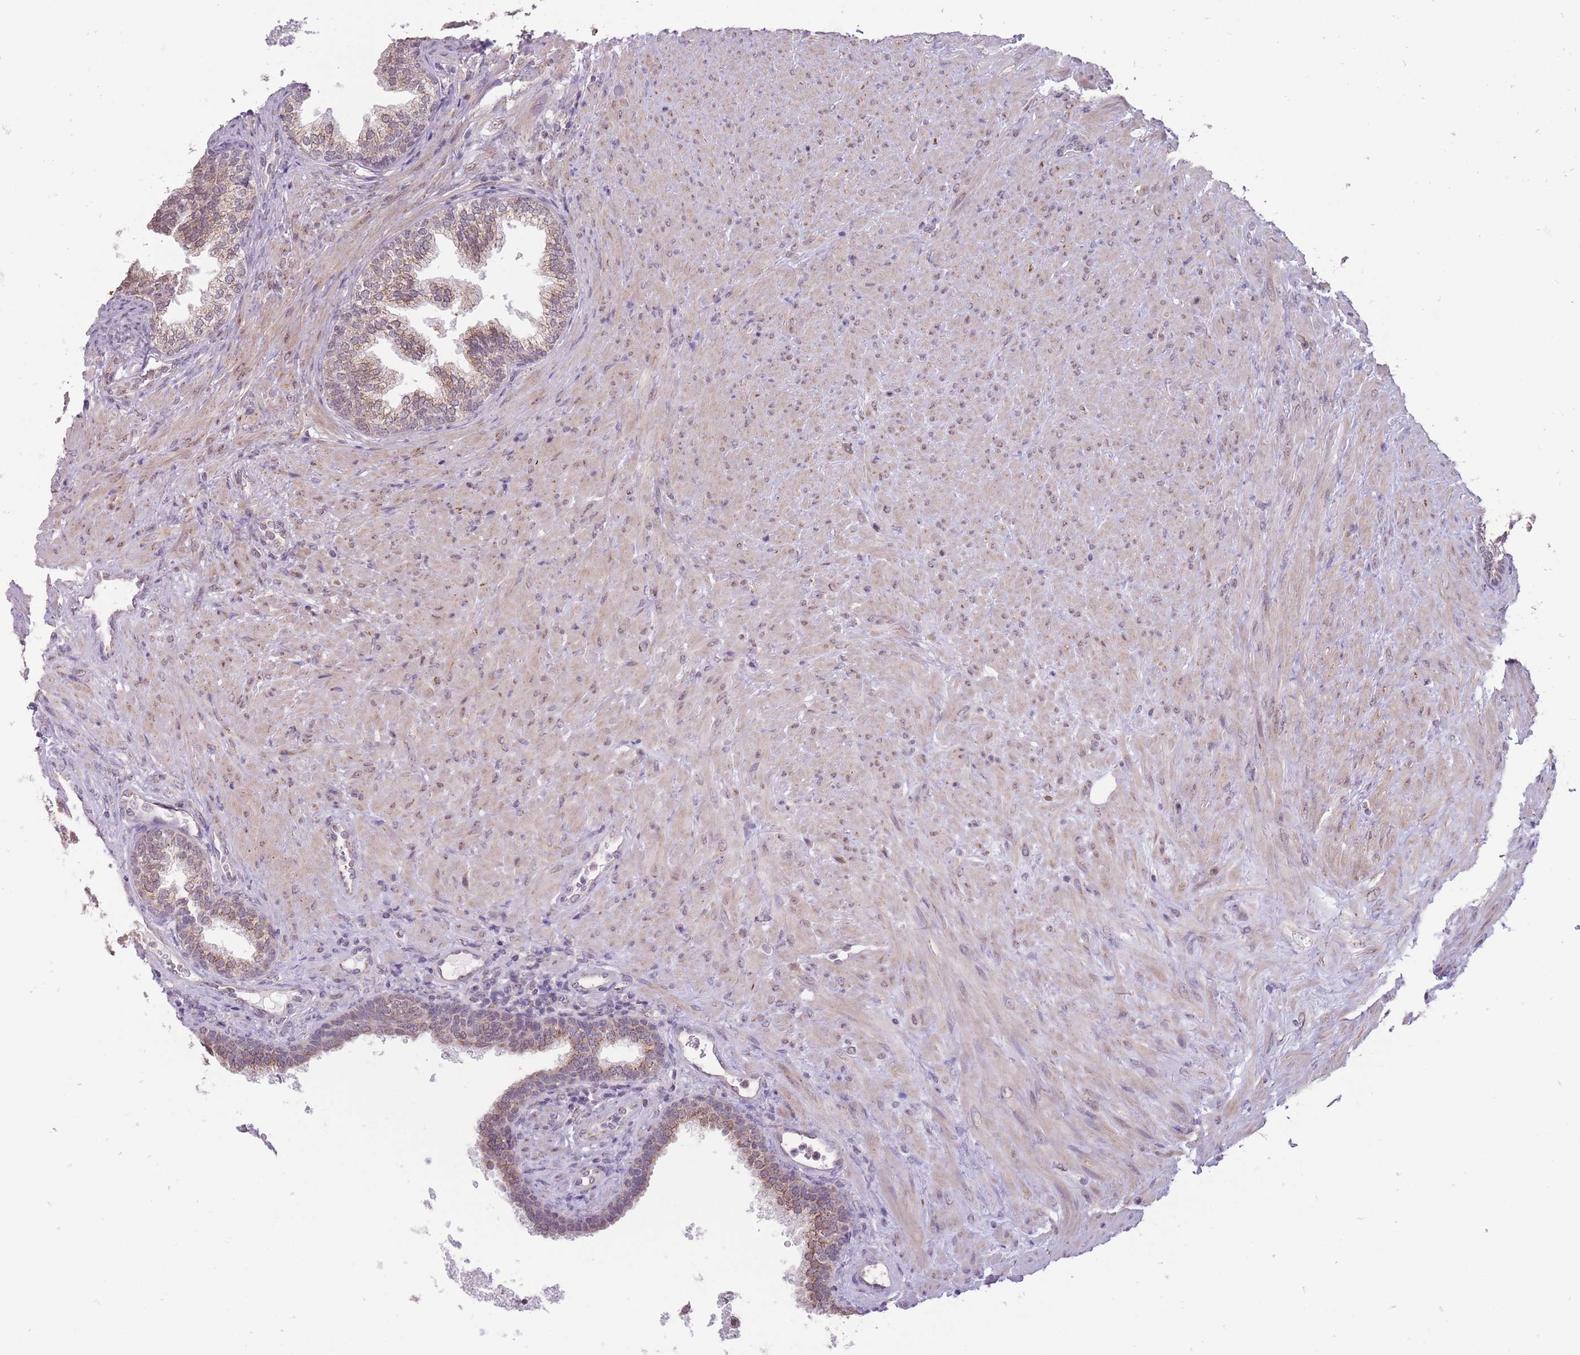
{"staining": {"intensity": "moderate", "quantity": ">75%", "location": "cytoplasmic/membranous"}, "tissue": "prostate", "cell_type": "Glandular cells", "image_type": "normal", "snomed": [{"axis": "morphology", "description": "Normal tissue, NOS"}, {"axis": "topography", "description": "Prostate"}], "caption": "Prostate stained for a protein (brown) shows moderate cytoplasmic/membranous positive positivity in approximately >75% of glandular cells.", "gene": "NELL1", "patient": {"sex": "male", "age": 76}}